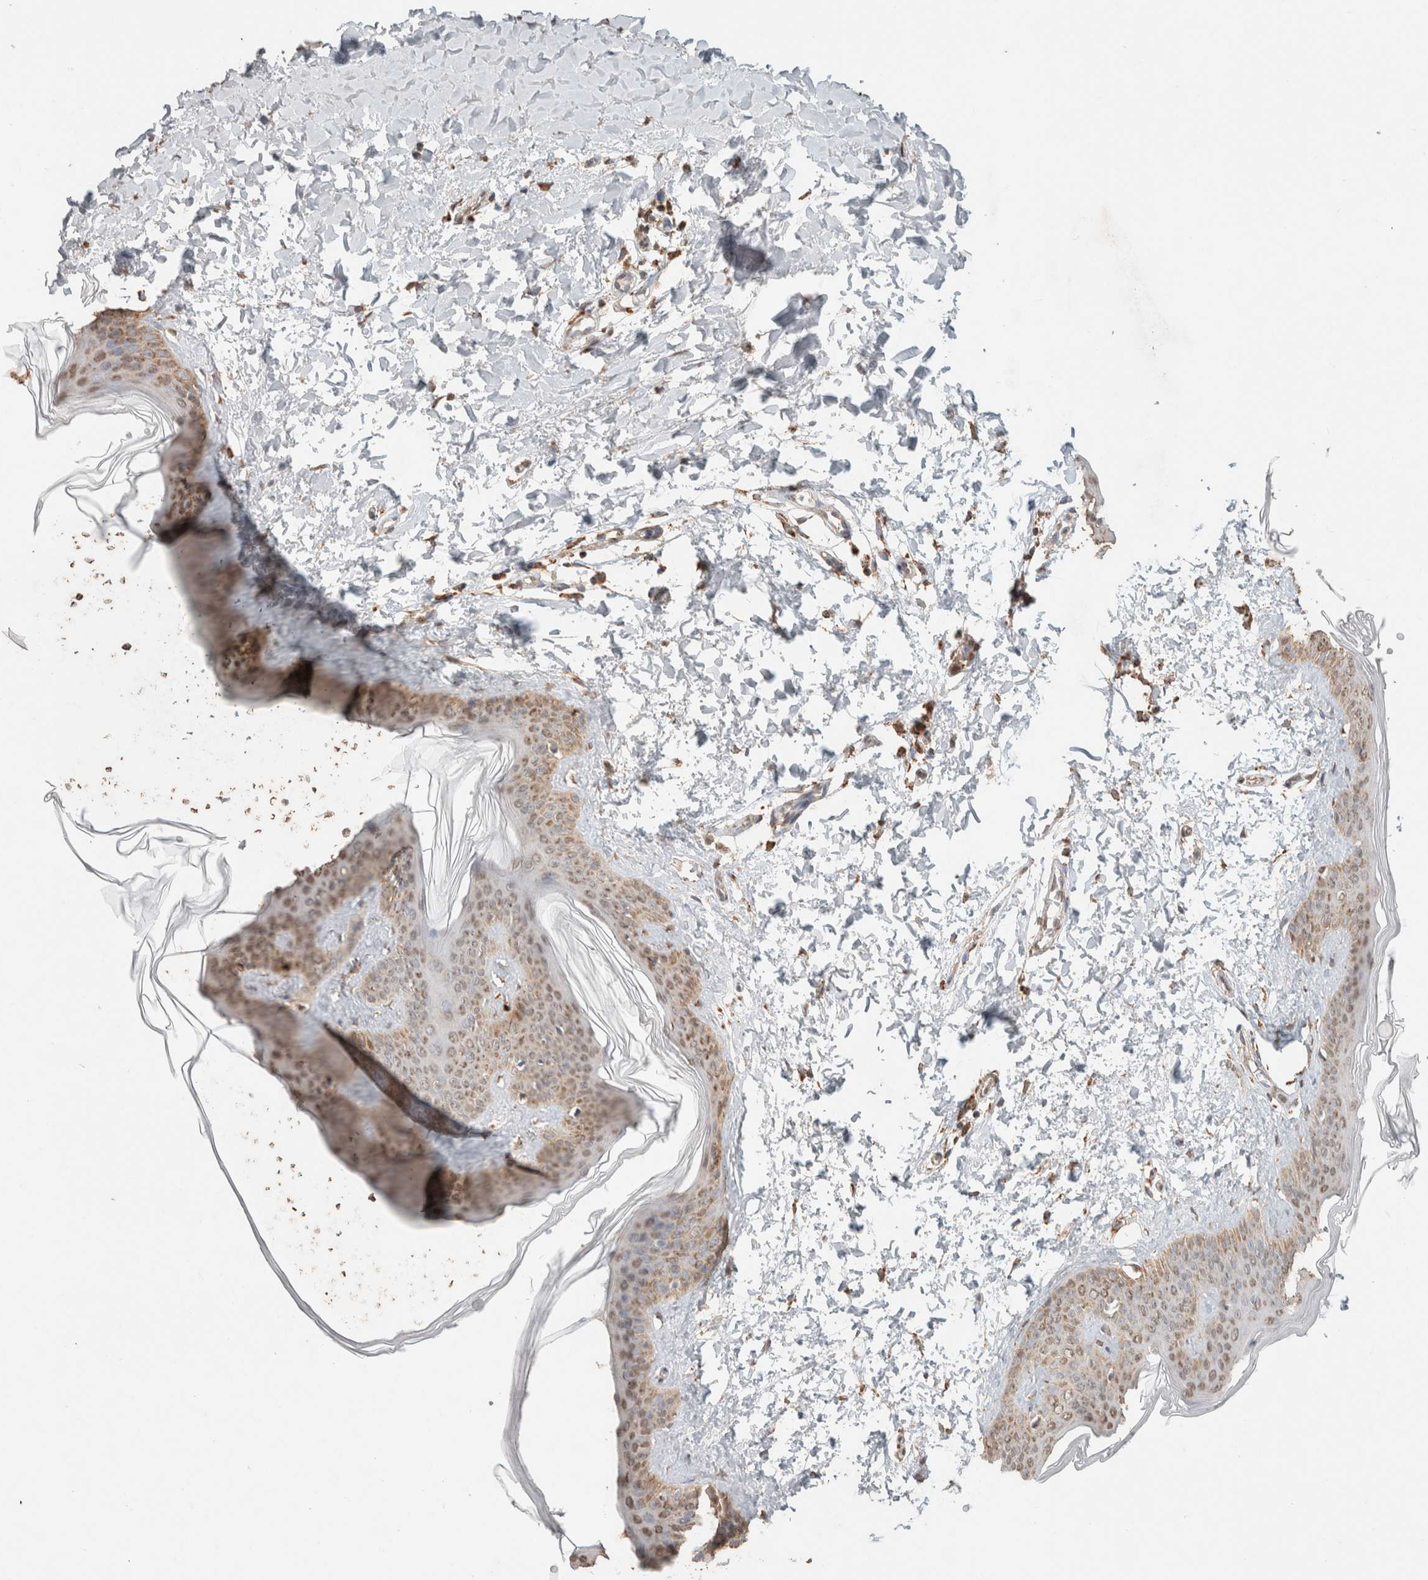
{"staining": {"intensity": "moderate", "quantity": ">75%", "location": "cytoplasmic/membranous"}, "tissue": "skin", "cell_type": "Fibroblasts", "image_type": "normal", "snomed": [{"axis": "morphology", "description": "Normal tissue, NOS"}, {"axis": "topography", "description": "Skin"}], "caption": "Protein analysis of normal skin shows moderate cytoplasmic/membranous staining in about >75% of fibroblasts.", "gene": "SDC2", "patient": {"sex": "female", "age": 17}}